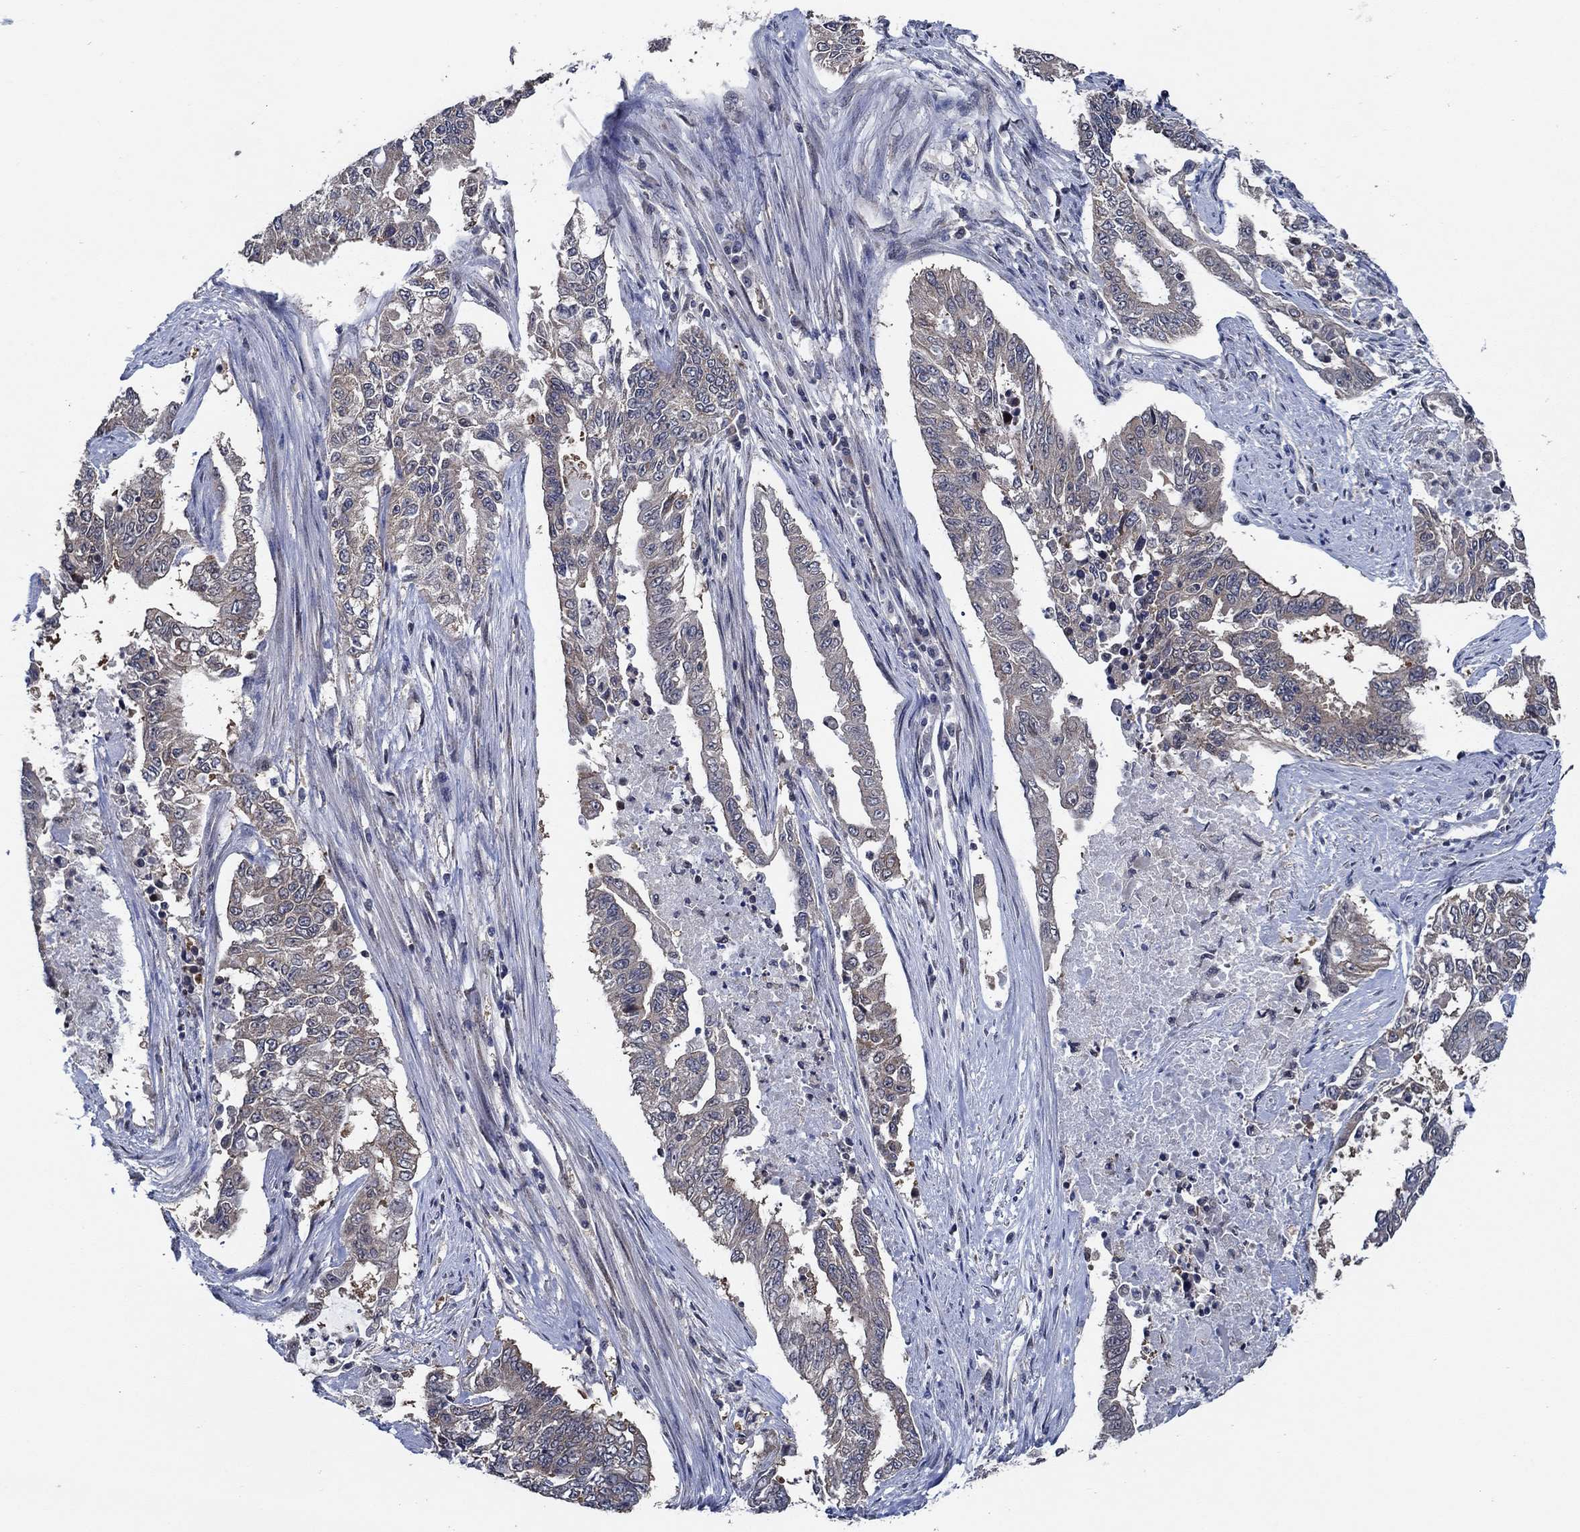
{"staining": {"intensity": "weak", "quantity": "<25%", "location": "cytoplasmic/membranous"}, "tissue": "endometrial cancer", "cell_type": "Tumor cells", "image_type": "cancer", "snomed": [{"axis": "morphology", "description": "Adenocarcinoma, NOS"}, {"axis": "topography", "description": "Uterus"}], "caption": "Endometrial adenocarcinoma was stained to show a protein in brown. There is no significant positivity in tumor cells.", "gene": "DACT1", "patient": {"sex": "female", "age": 59}}